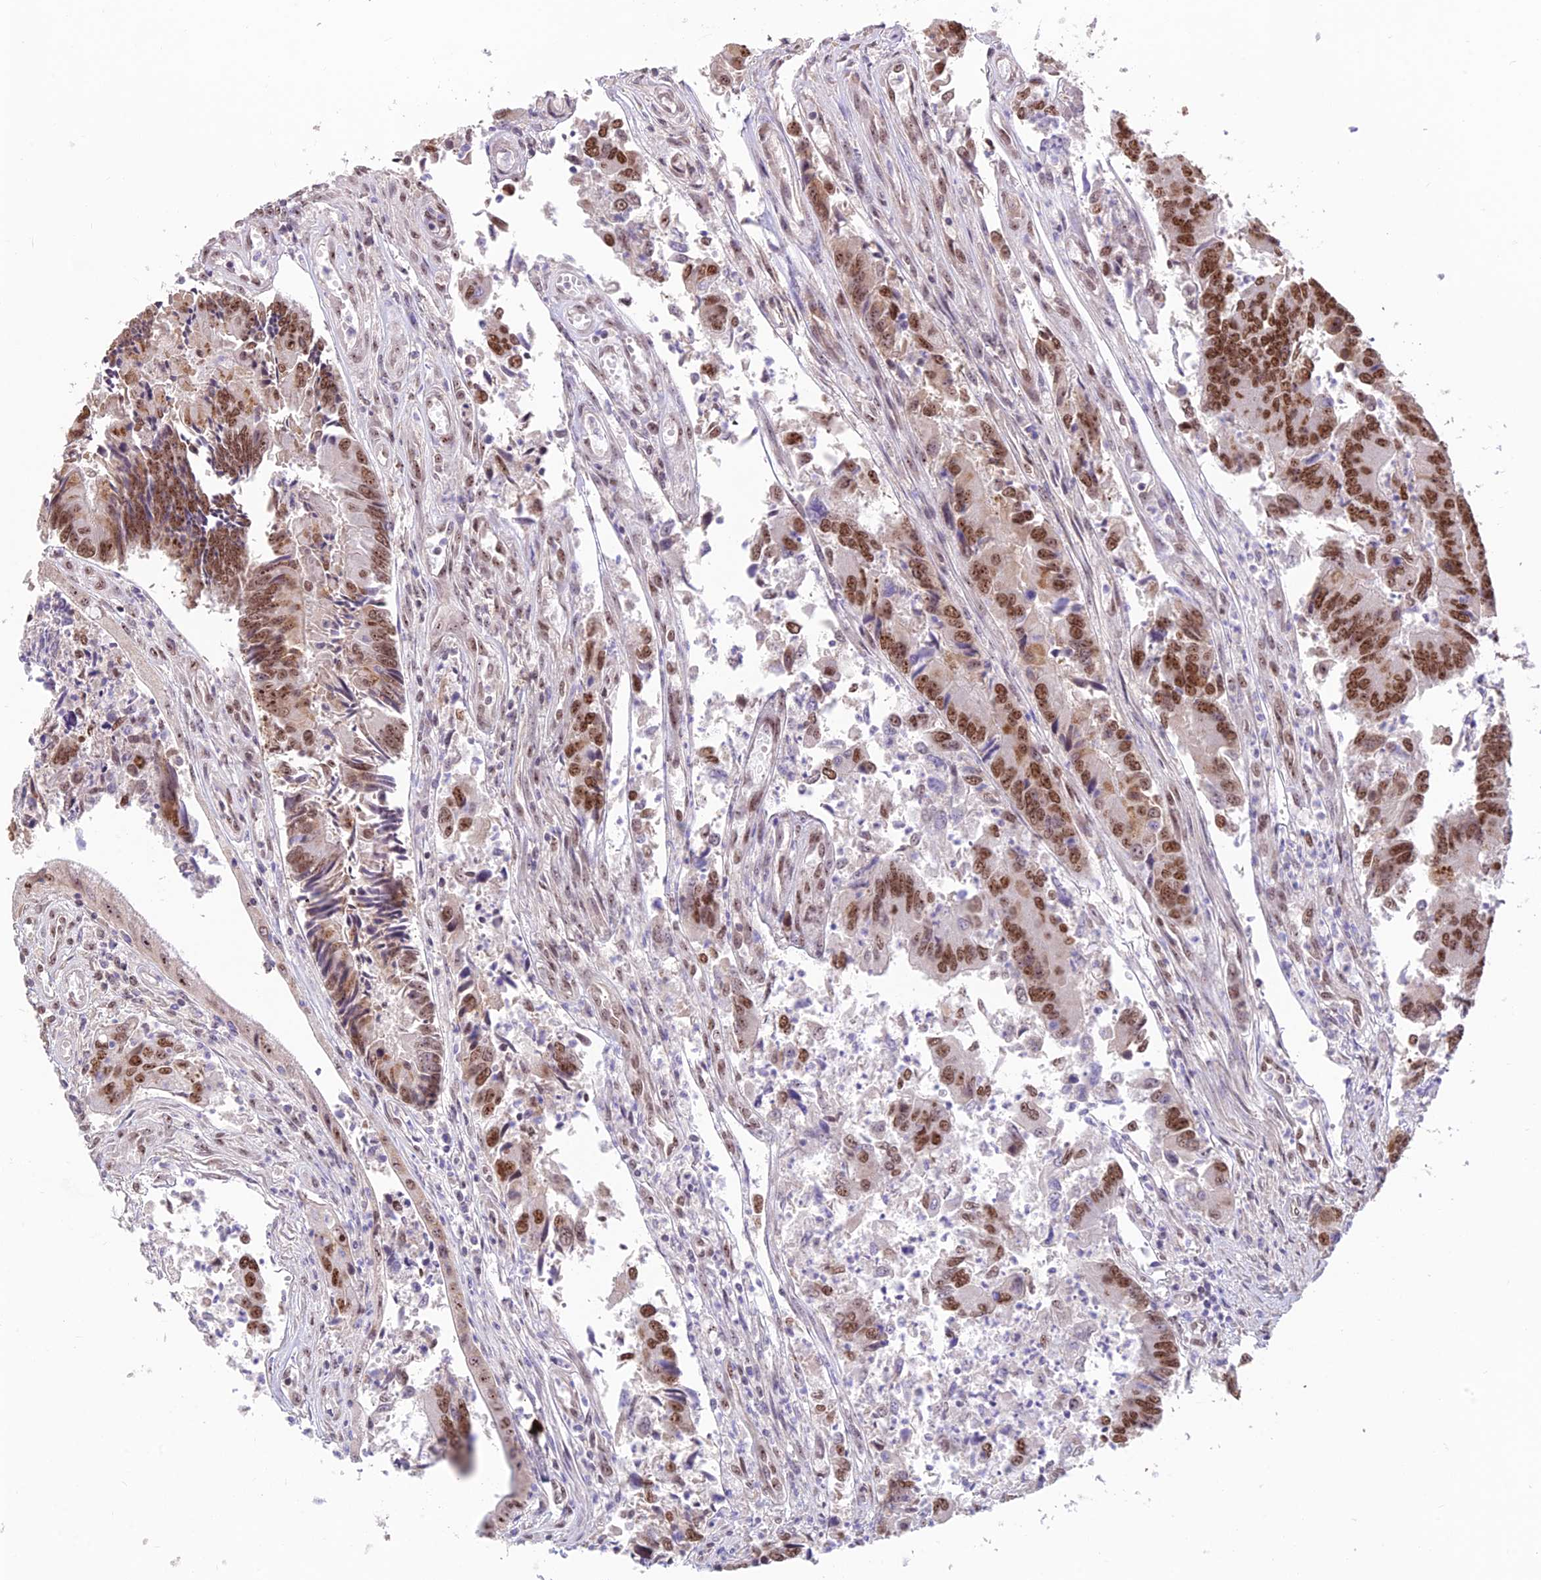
{"staining": {"intensity": "strong", "quantity": ">75%", "location": "nuclear"}, "tissue": "colorectal cancer", "cell_type": "Tumor cells", "image_type": "cancer", "snomed": [{"axis": "morphology", "description": "Adenocarcinoma, NOS"}, {"axis": "topography", "description": "Colon"}], "caption": "IHC of human adenocarcinoma (colorectal) demonstrates high levels of strong nuclear staining in approximately >75% of tumor cells.", "gene": "POLR1G", "patient": {"sex": "female", "age": 67}}